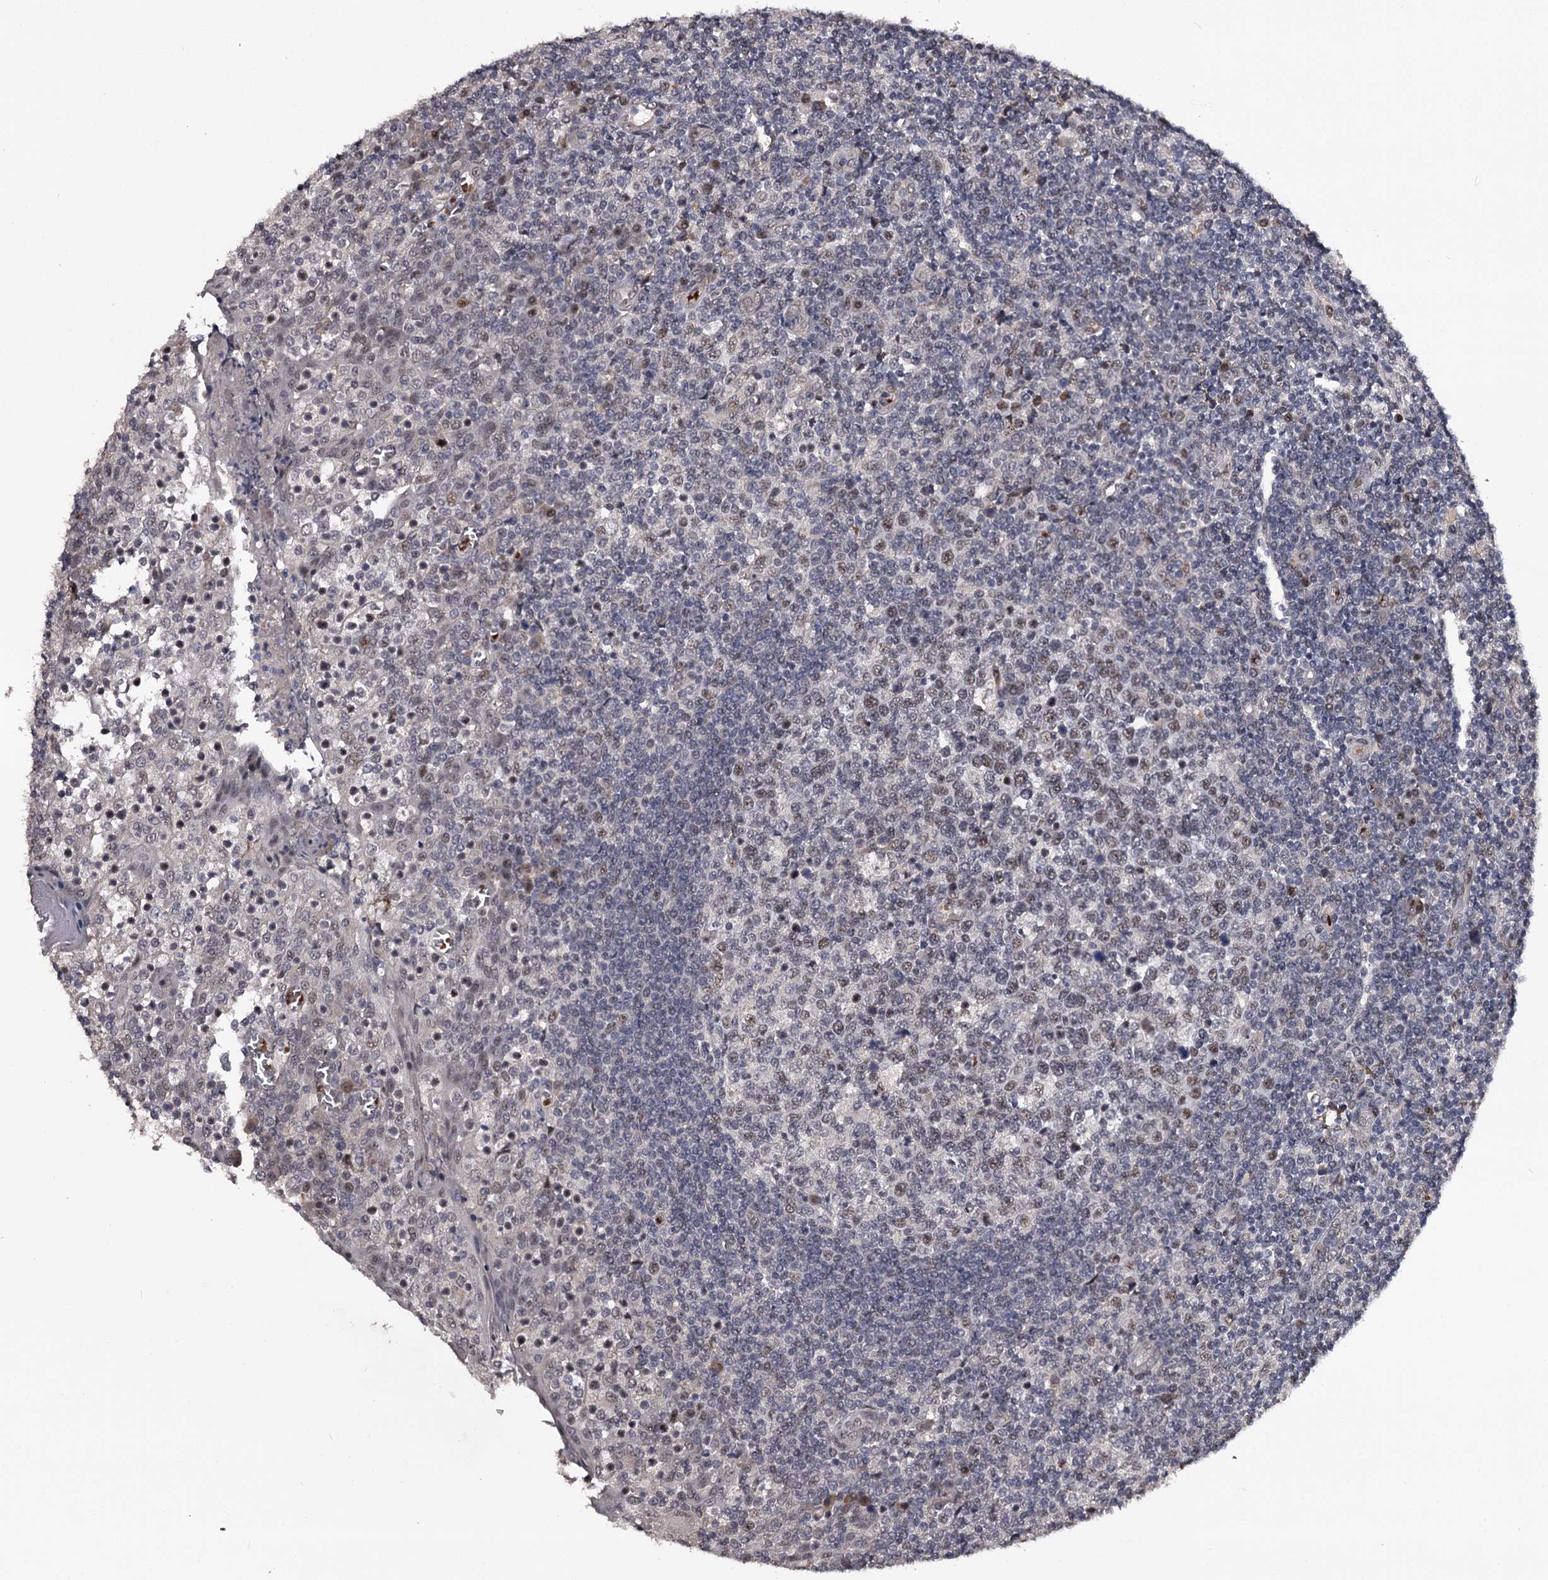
{"staining": {"intensity": "moderate", "quantity": "<25%", "location": "nuclear"}, "tissue": "tonsil", "cell_type": "Germinal center cells", "image_type": "normal", "snomed": [{"axis": "morphology", "description": "Normal tissue, NOS"}, {"axis": "topography", "description": "Tonsil"}], "caption": "Germinal center cells show low levels of moderate nuclear positivity in approximately <25% of cells in unremarkable human tonsil.", "gene": "RNF44", "patient": {"sex": "female", "age": 19}}